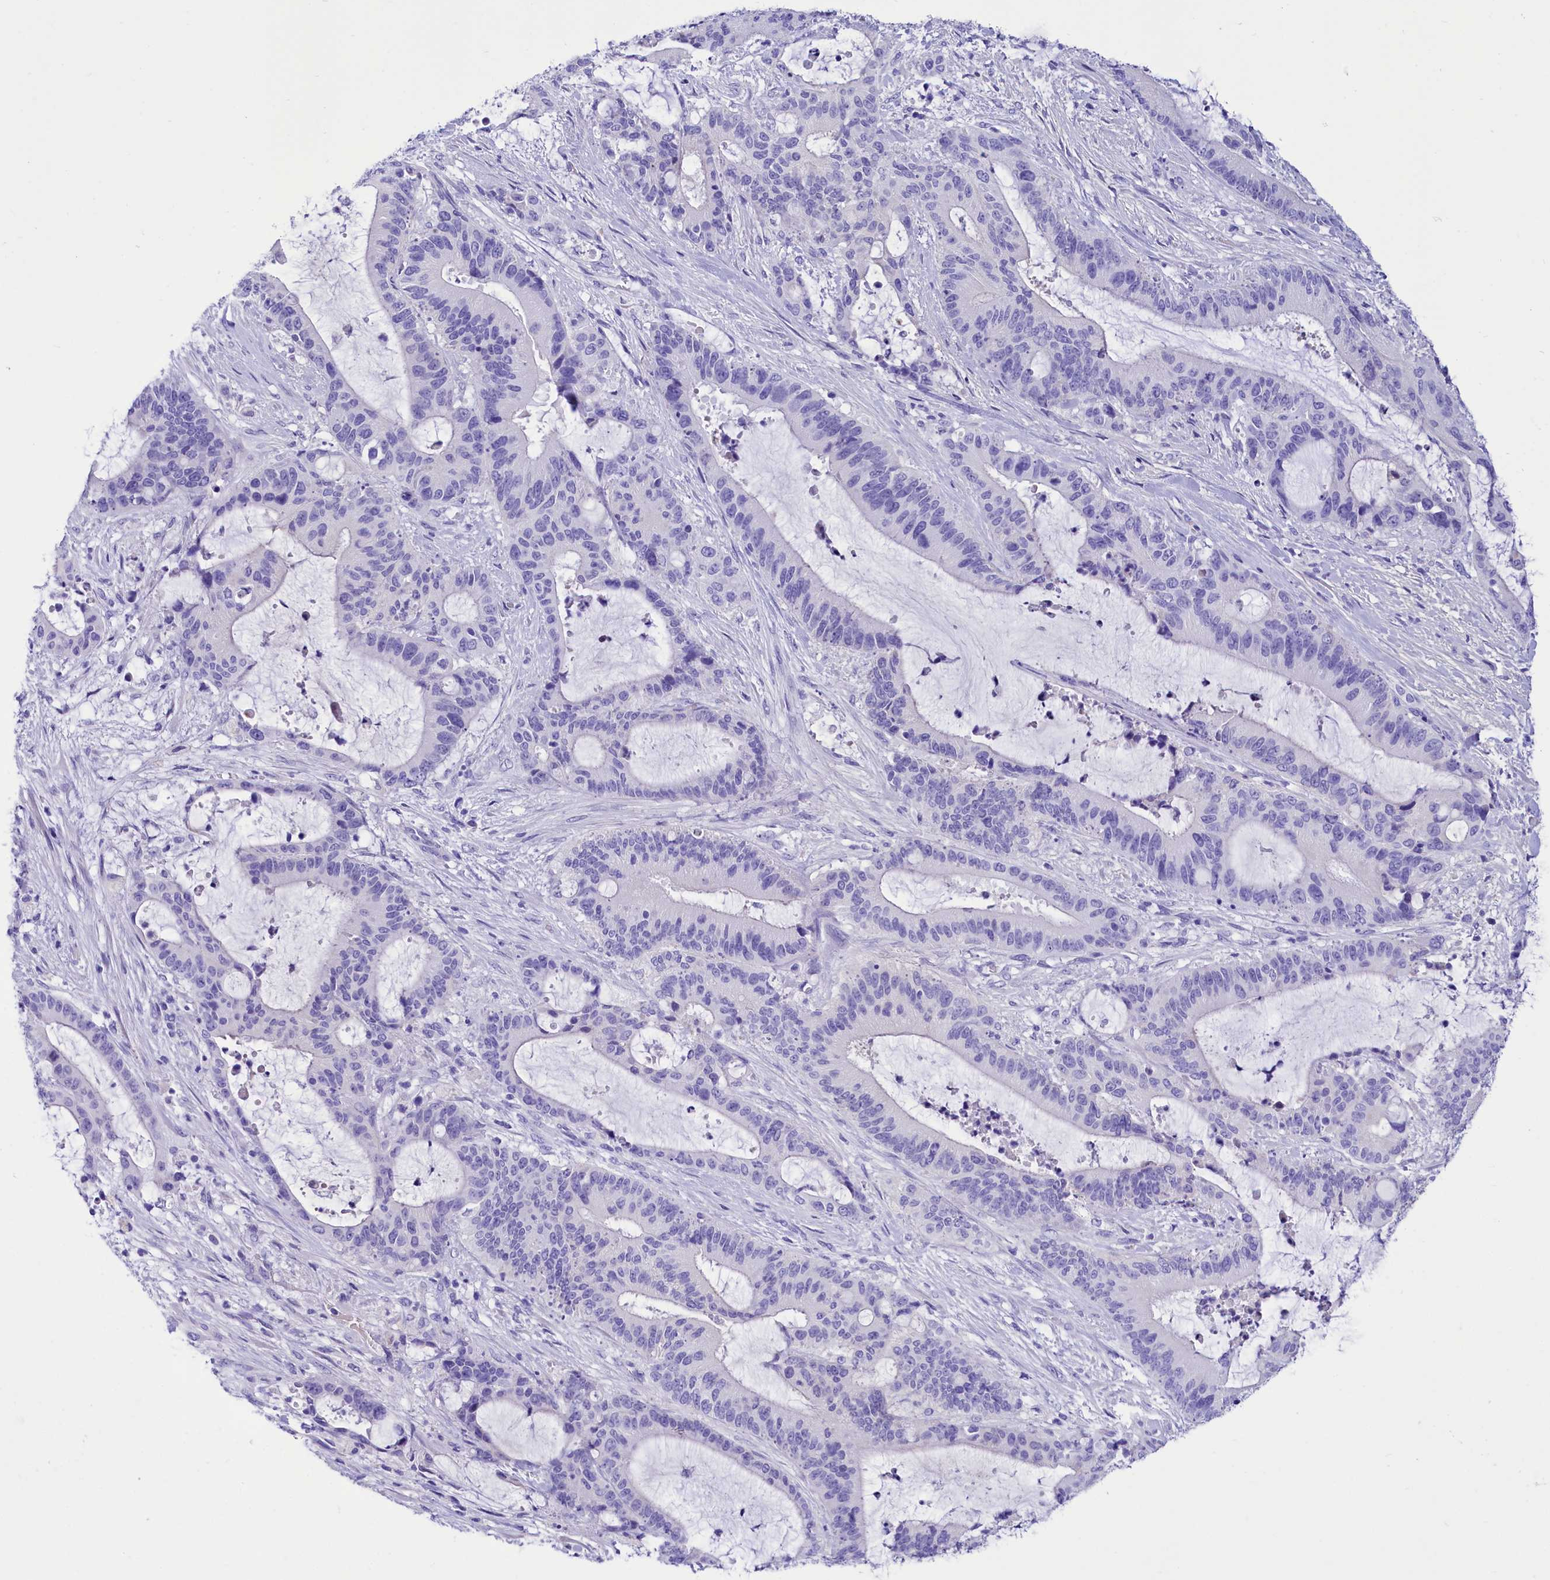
{"staining": {"intensity": "negative", "quantity": "none", "location": "none"}, "tissue": "liver cancer", "cell_type": "Tumor cells", "image_type": "cancer", "snomed": [{"axis": "morphology", "description": "Normal tissue, NOS"}, {"axis": "morphology", "description": "Cholangiocarcinoma"}, {"axis": "topography", "description": "Liver"}, {"axis": "topography", "description": "Peripheral nerve tissue"}], "caption": "Tumor cells are negative for brown protein staining in cholangiocarcinoma (liver).", "gene": "TTC36", "patient": {"sex": "female", "age": 73}}